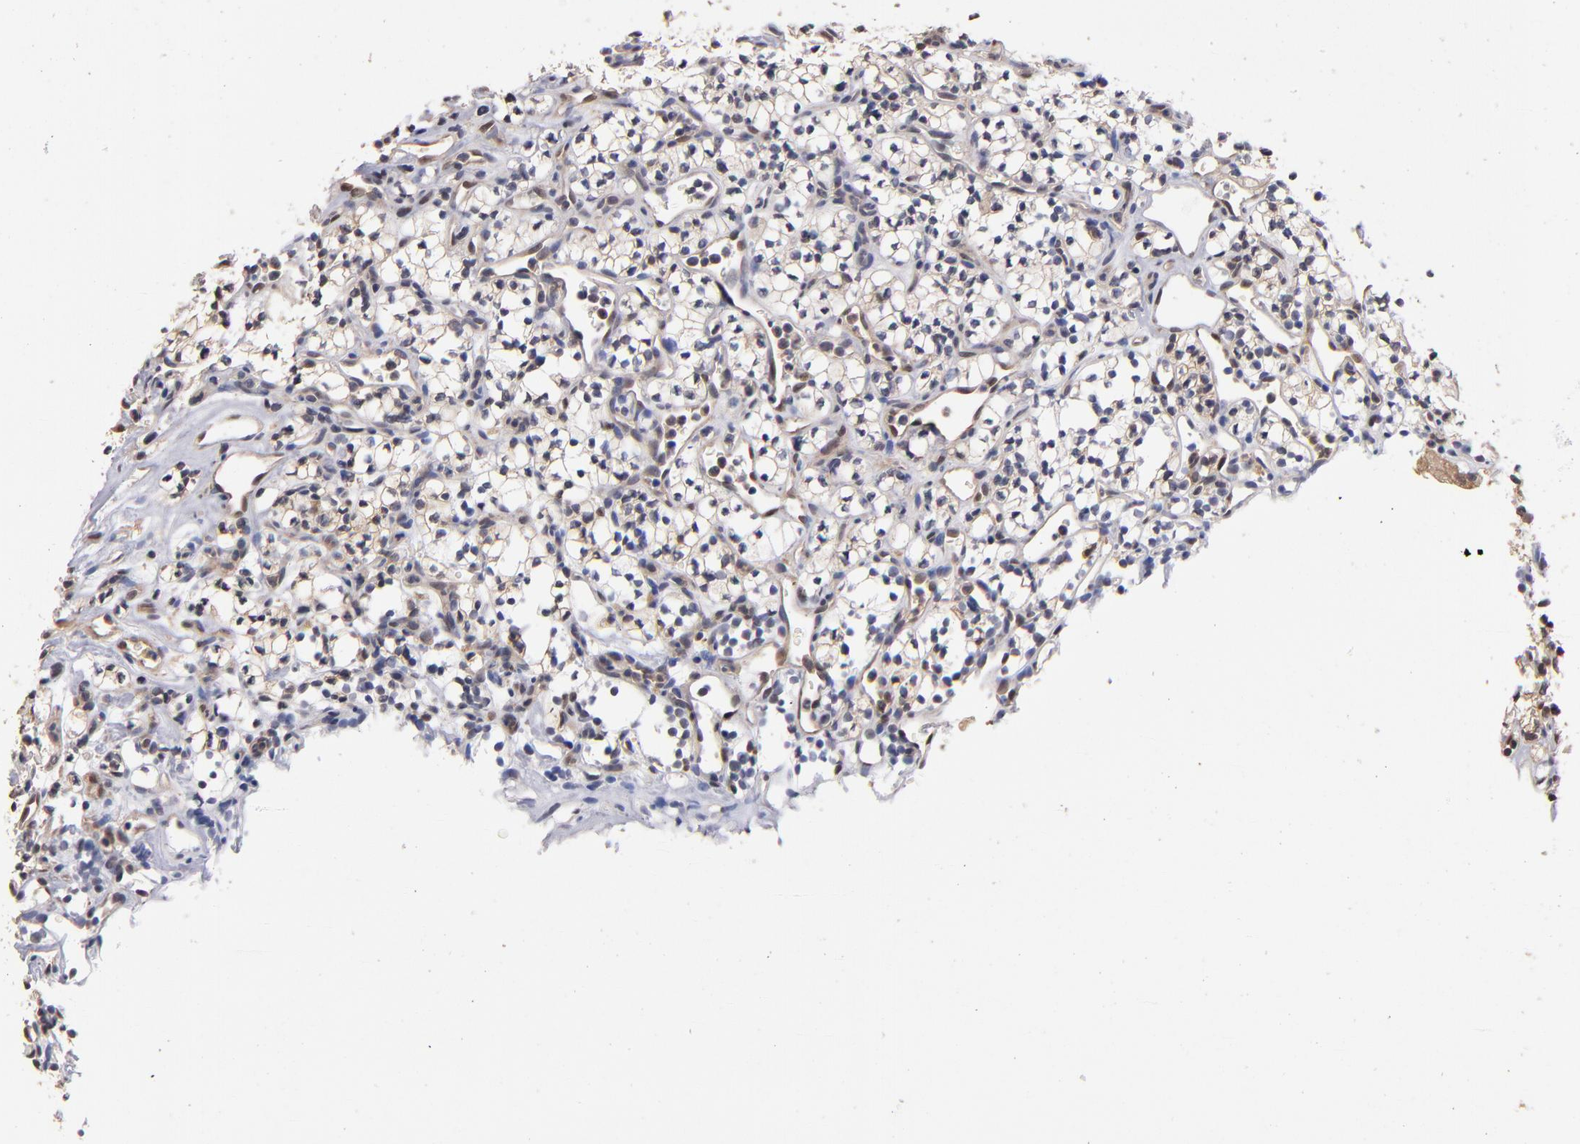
{"staining": {"intensity": "negative", "quantity": "none", "location": "none"}, "tissue": "renal cancer", "cell_type": "Tumor cells", "image_type": "cancer", "snomed": [{"axis": "morphology", "description": "Adenocarcinoma, NOS"}, {"axis": "topography", "description": "Kidney"}], "caption": "Immunohistochemical staining of human renal cancer (adenocarcinoma) reveals no significant expression in tumor cells.", "gene": "PSMD10", "patient": {"sex": "male", "age": 59}}